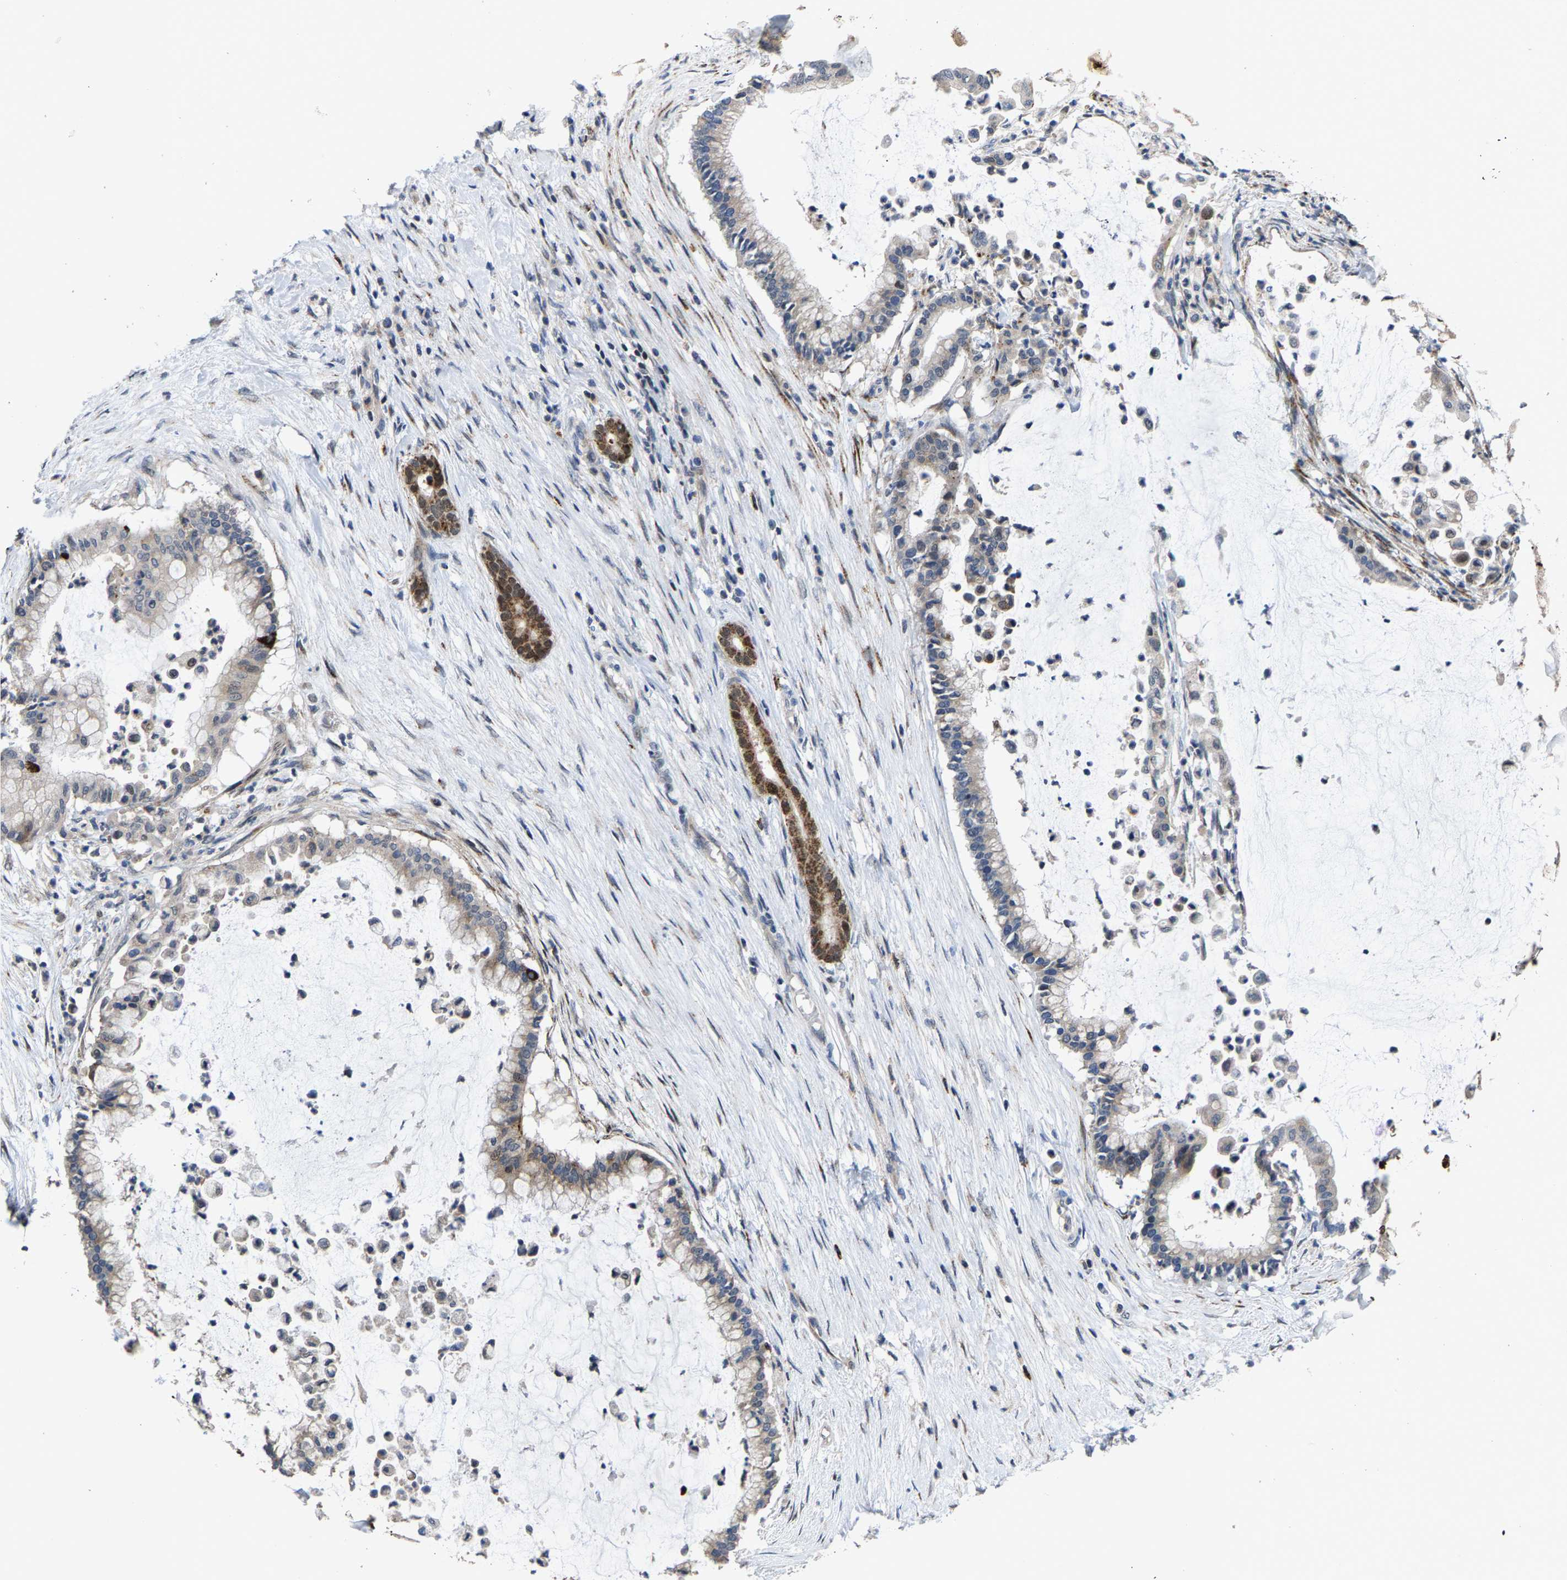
{"staining": {"intensity": "weak", "quantity": "<25%", "location": "cytoplasmic/membranous"}, "tissue": "pancreatic cancer", "cell_type": "Tumor cells", "image_type": "cancer", "snomed": [{"axis": "morphology", "description": "Adenocarcinoma, NOS"}, {"axis": "topography", "description": "Pancreas"}], "caption": "Immunohistochemical staining of pancreatic adenocarcinoma reveals no significant expression in tumor cells.", "gene": "TDRKH", "patient": {"sex": "male", "age": 41}}